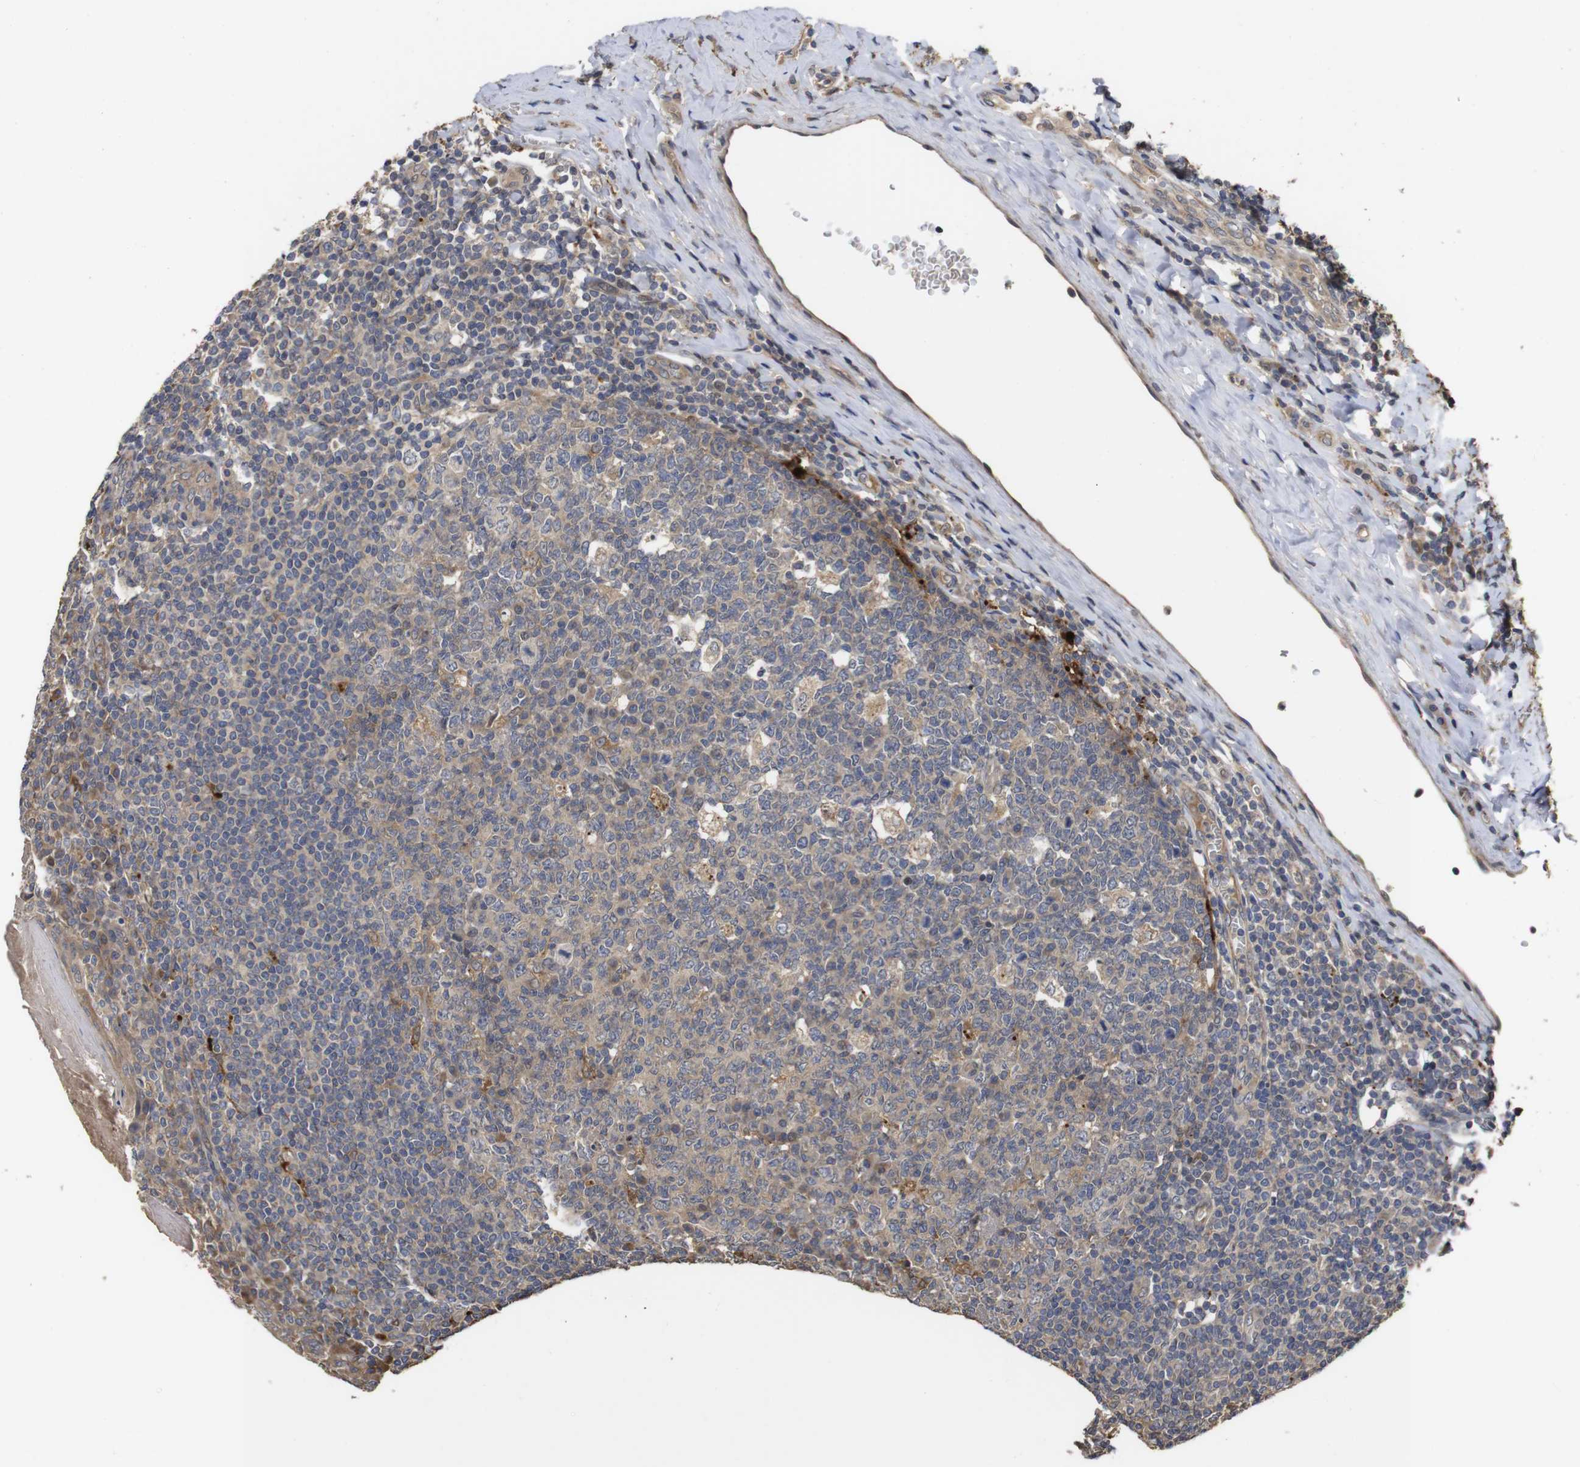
{"staining": {"intensity": "weak", "quantity": ">75%", "location": "cytoplasmic/membranous"}, "tissue": "tonsil", "cell_type": "Germinal center cells", "image_type": "normal", "snomed": [{"axis": "morphology", "description": "Normal tissue, NOS"}, {"axis": "topography", "description": "Tonsil"}], "caption": "Normal tonsil displays weak cytoplasmic/membranous positivity in about >75% of germinal center cells, visualized by immunohistochemistry. (brown staining indicates protein expression, while blue staining denotes nuclei).", "gene": "PTPN14", "patient": {"sex": "male", "age": 31}}